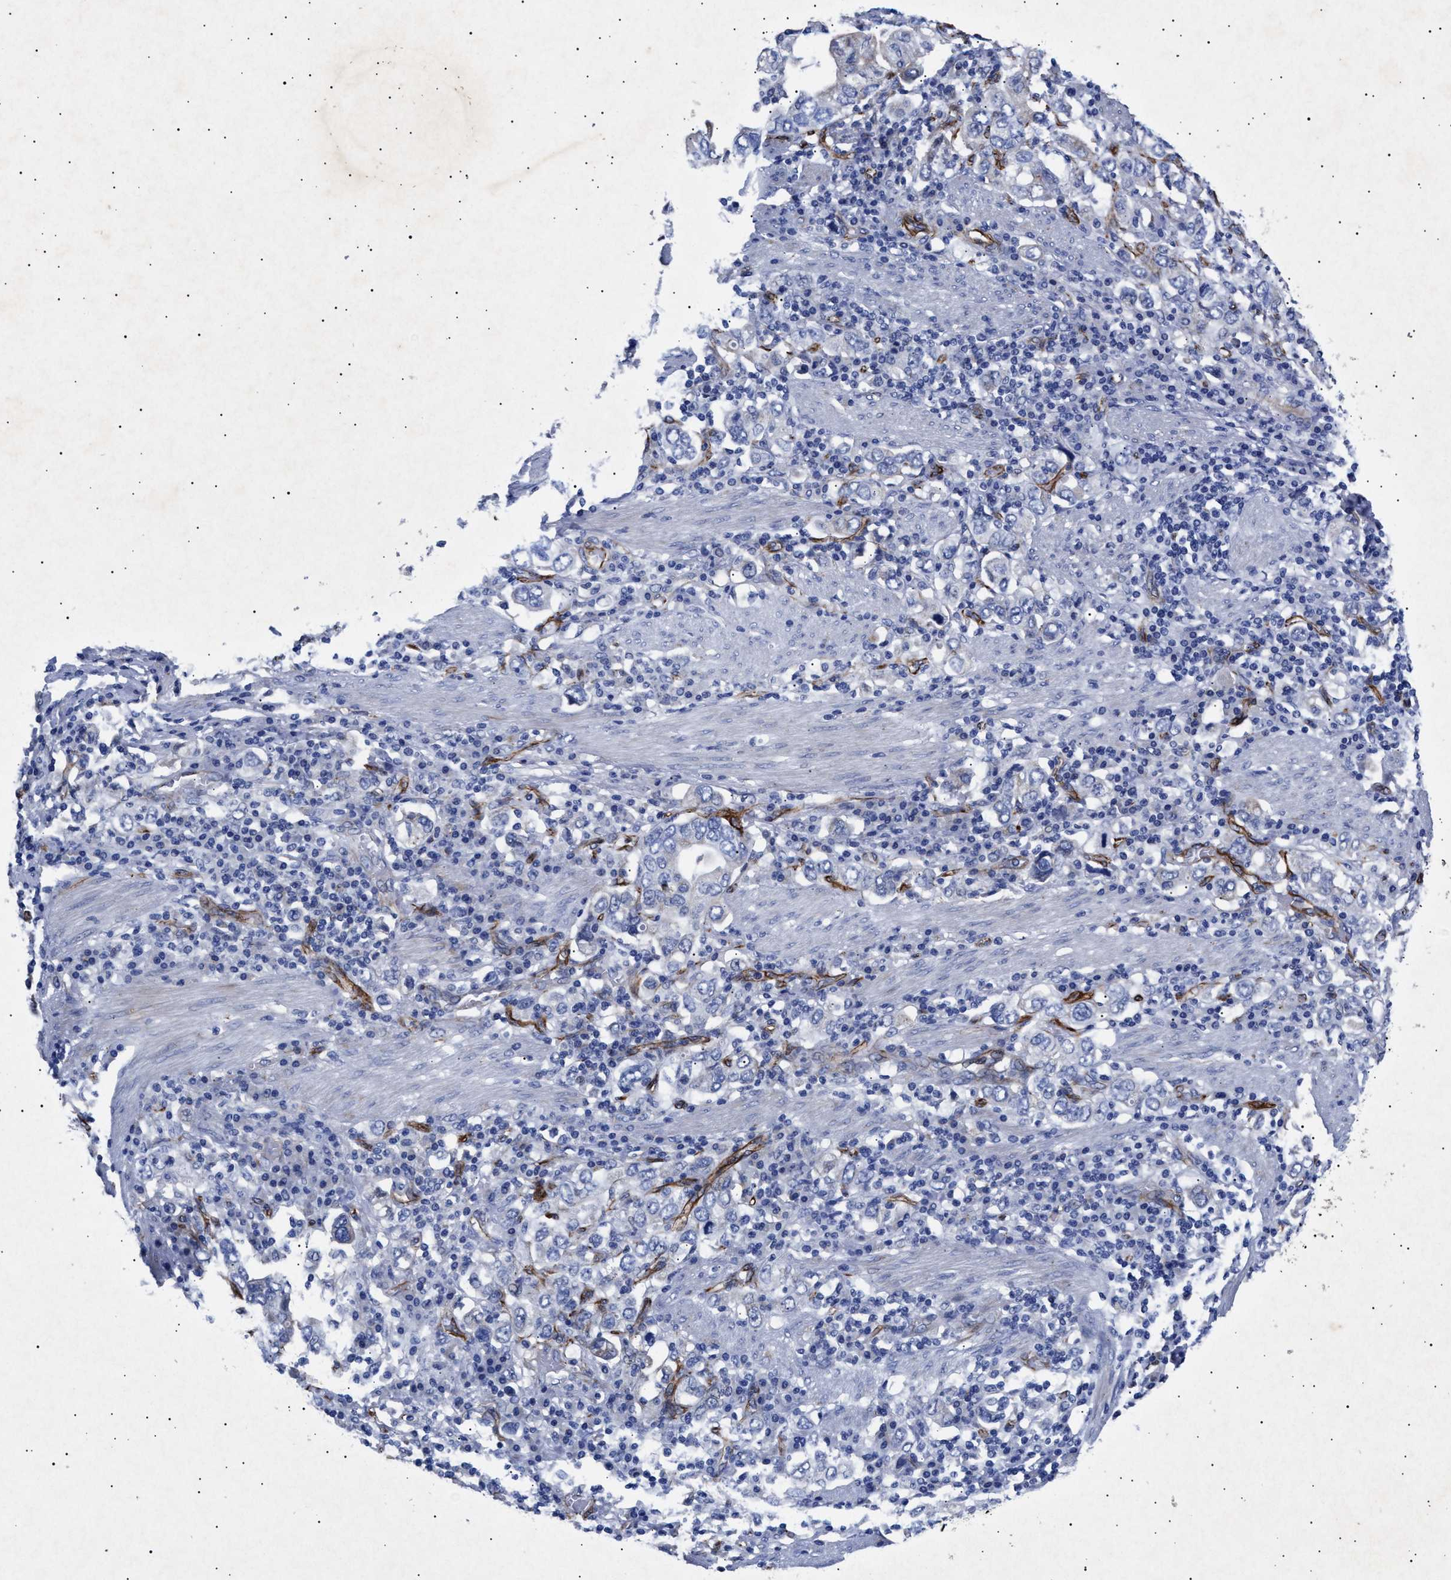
{"staining": {"intensity": "negative", "quantity": "none", "location": "none"}, "tissue": "stomach cancer", "cell_type": "Tumor cells", "image_type": "cancer", "snomed": [{"axis": "morphology", "description": "Adenocarcinoma, NOS"}, {"axis": "topography", "description": "Stomach, upper"}], "caption": "An immunohistochemistry (IHC) micrograph of stomach adenocarcinoma is shown. There is no staining in tumor cells of stomach adenocarcinoma.", "gene": "OLFML2A", "patient": {"sex": "male", "age": 62}}